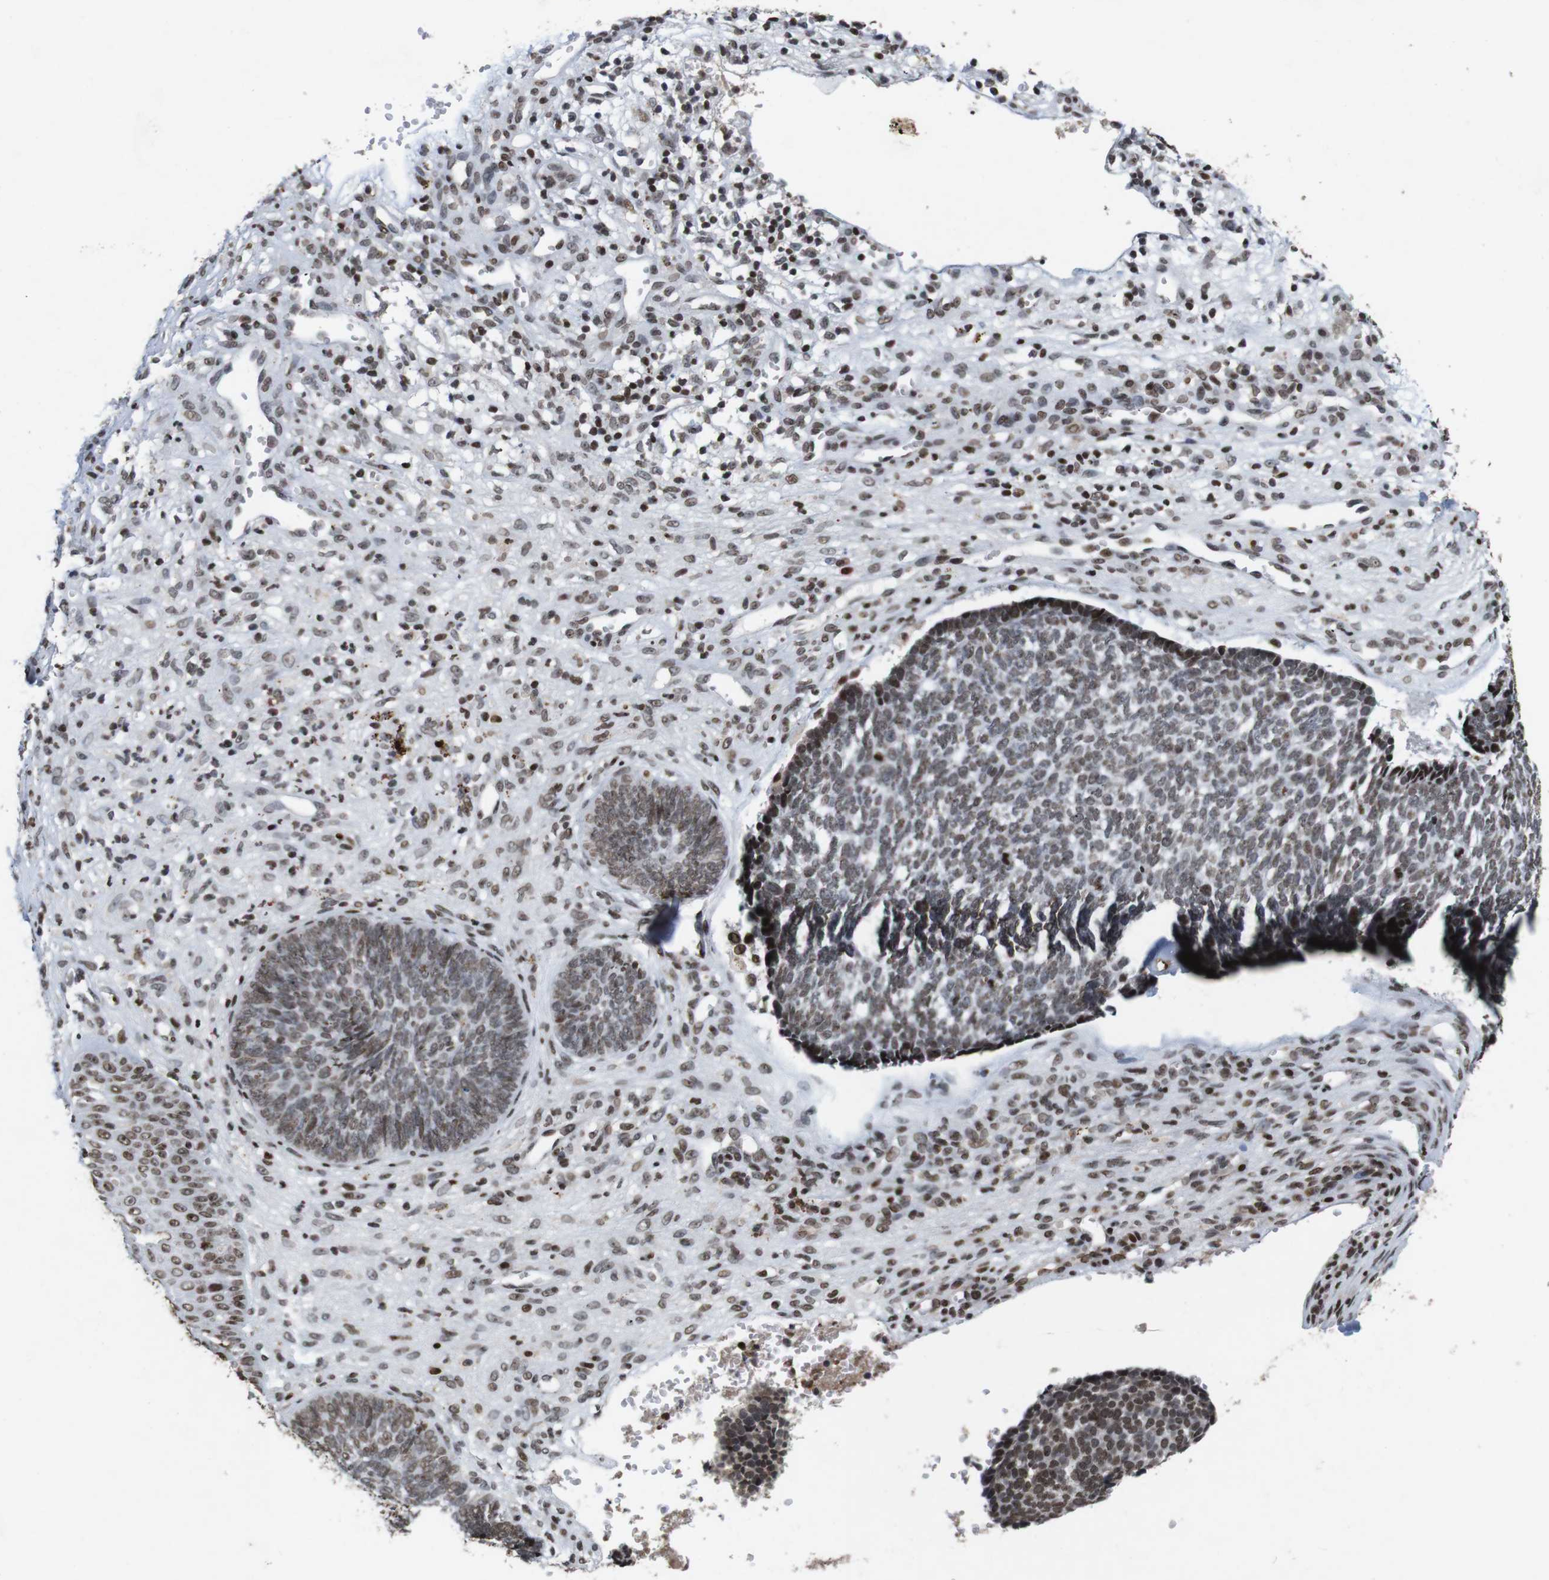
{"staining": {"intensity": "moderate", "quantity": ">75%", "location": "nuclear"}, "tissue": "skin cancer", "cell_type": "Tumor cells", "image_type": "cancer", "snomed": [{"axis": "morphology", "description": "Basal cell carcinoma"}, {"axis": "topography", "description": "Skin"}], "caption": "Immunohistochemical staining of human skin cancer demonstrates medium levels of moderate nuclear protein positivity in approximately >75% of tumor cells.", "gene": "MAGEH1", "patient": {"sex": "male", "age": 84}}